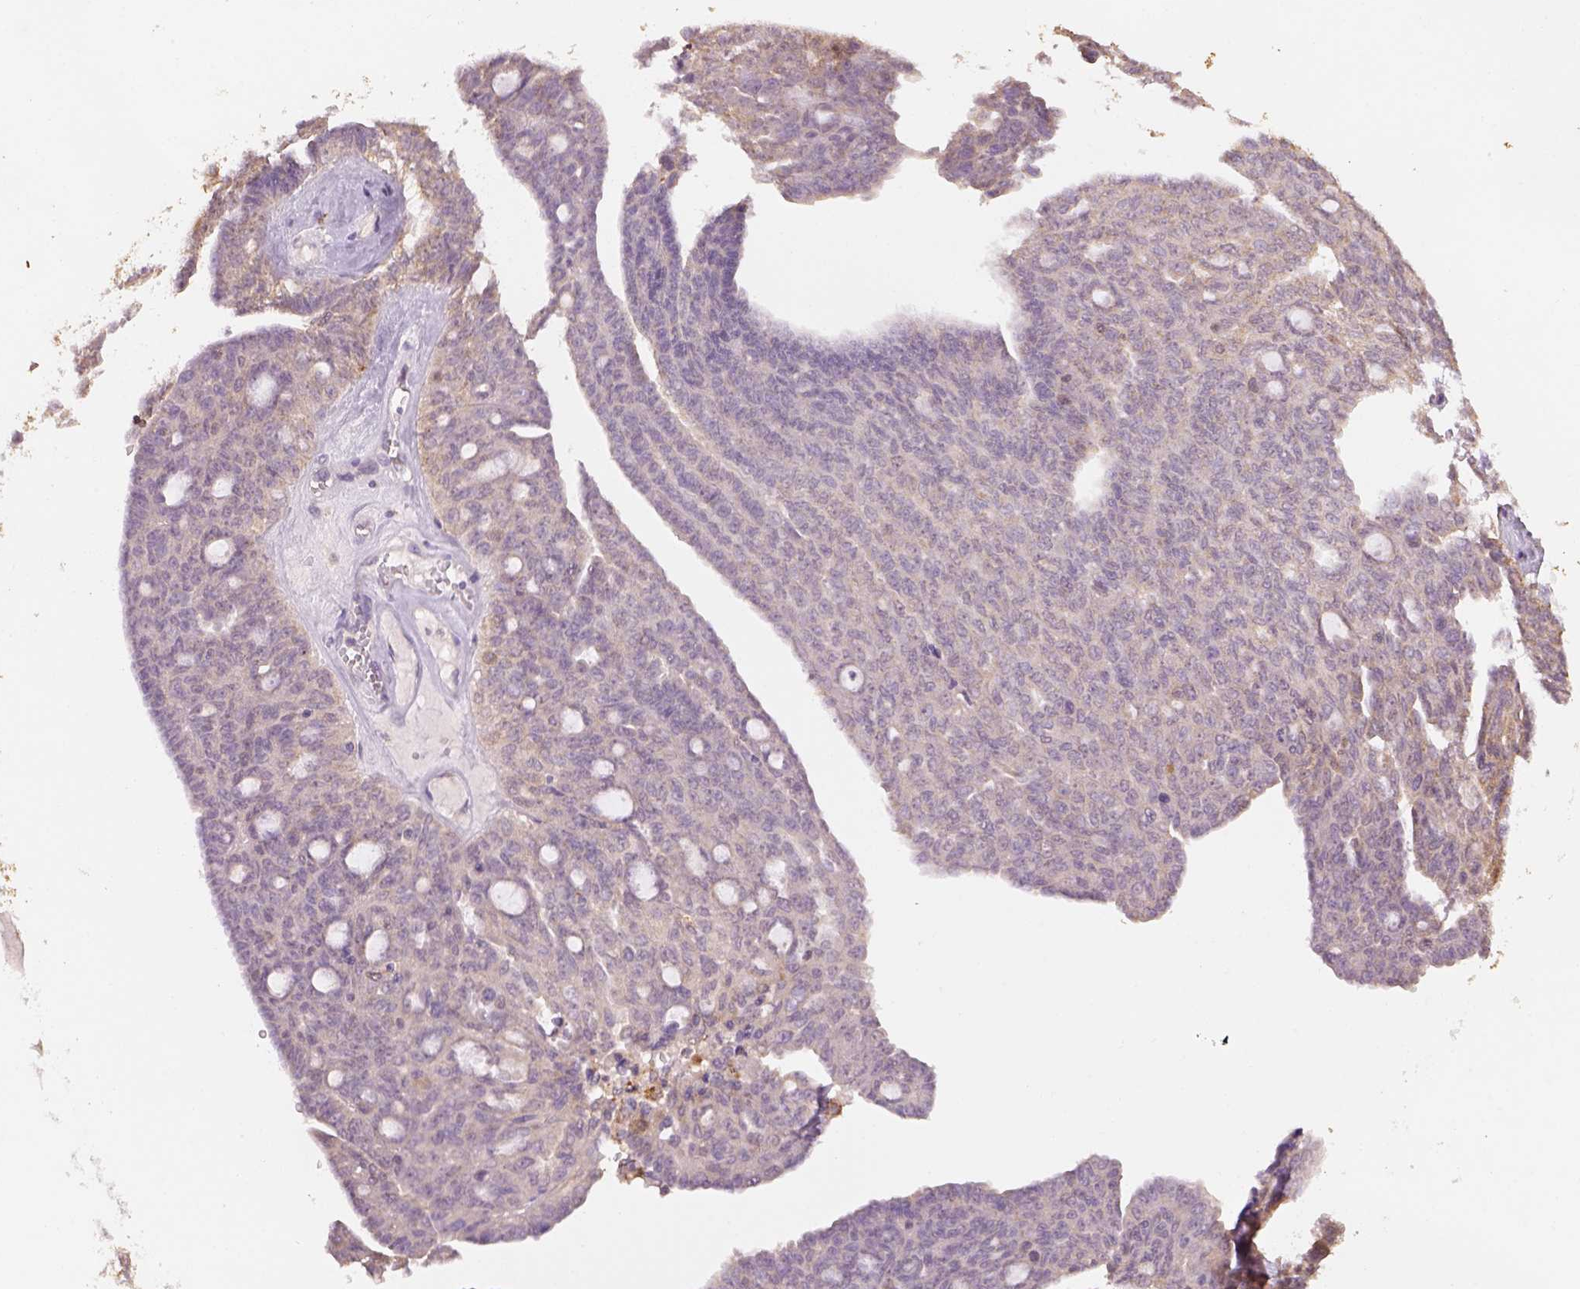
{"staining": {"intensity": "weak", "quantity": "<25%", "location": "cytoplasmic/membranous"}, "tissue": "ovarian cancer", "cell_type": "Tumor cells", "image_type": "cancer", "snomed": [{"axis": "morphology", "description": "Cystadenocarcinoma, serous, NOS"}, {"axis": "topography", "description": "Ovary"}], "caption": "High magnification brightfield microscopy of ovarian cancer stained with DAB (3,3'-diaminobenzidine) (brown) and counterstained with hematoxylin (blue): tumor cells show no significant staining.", "gene": "AP2B1", "patient": {"sex": "female", "age": 71}}